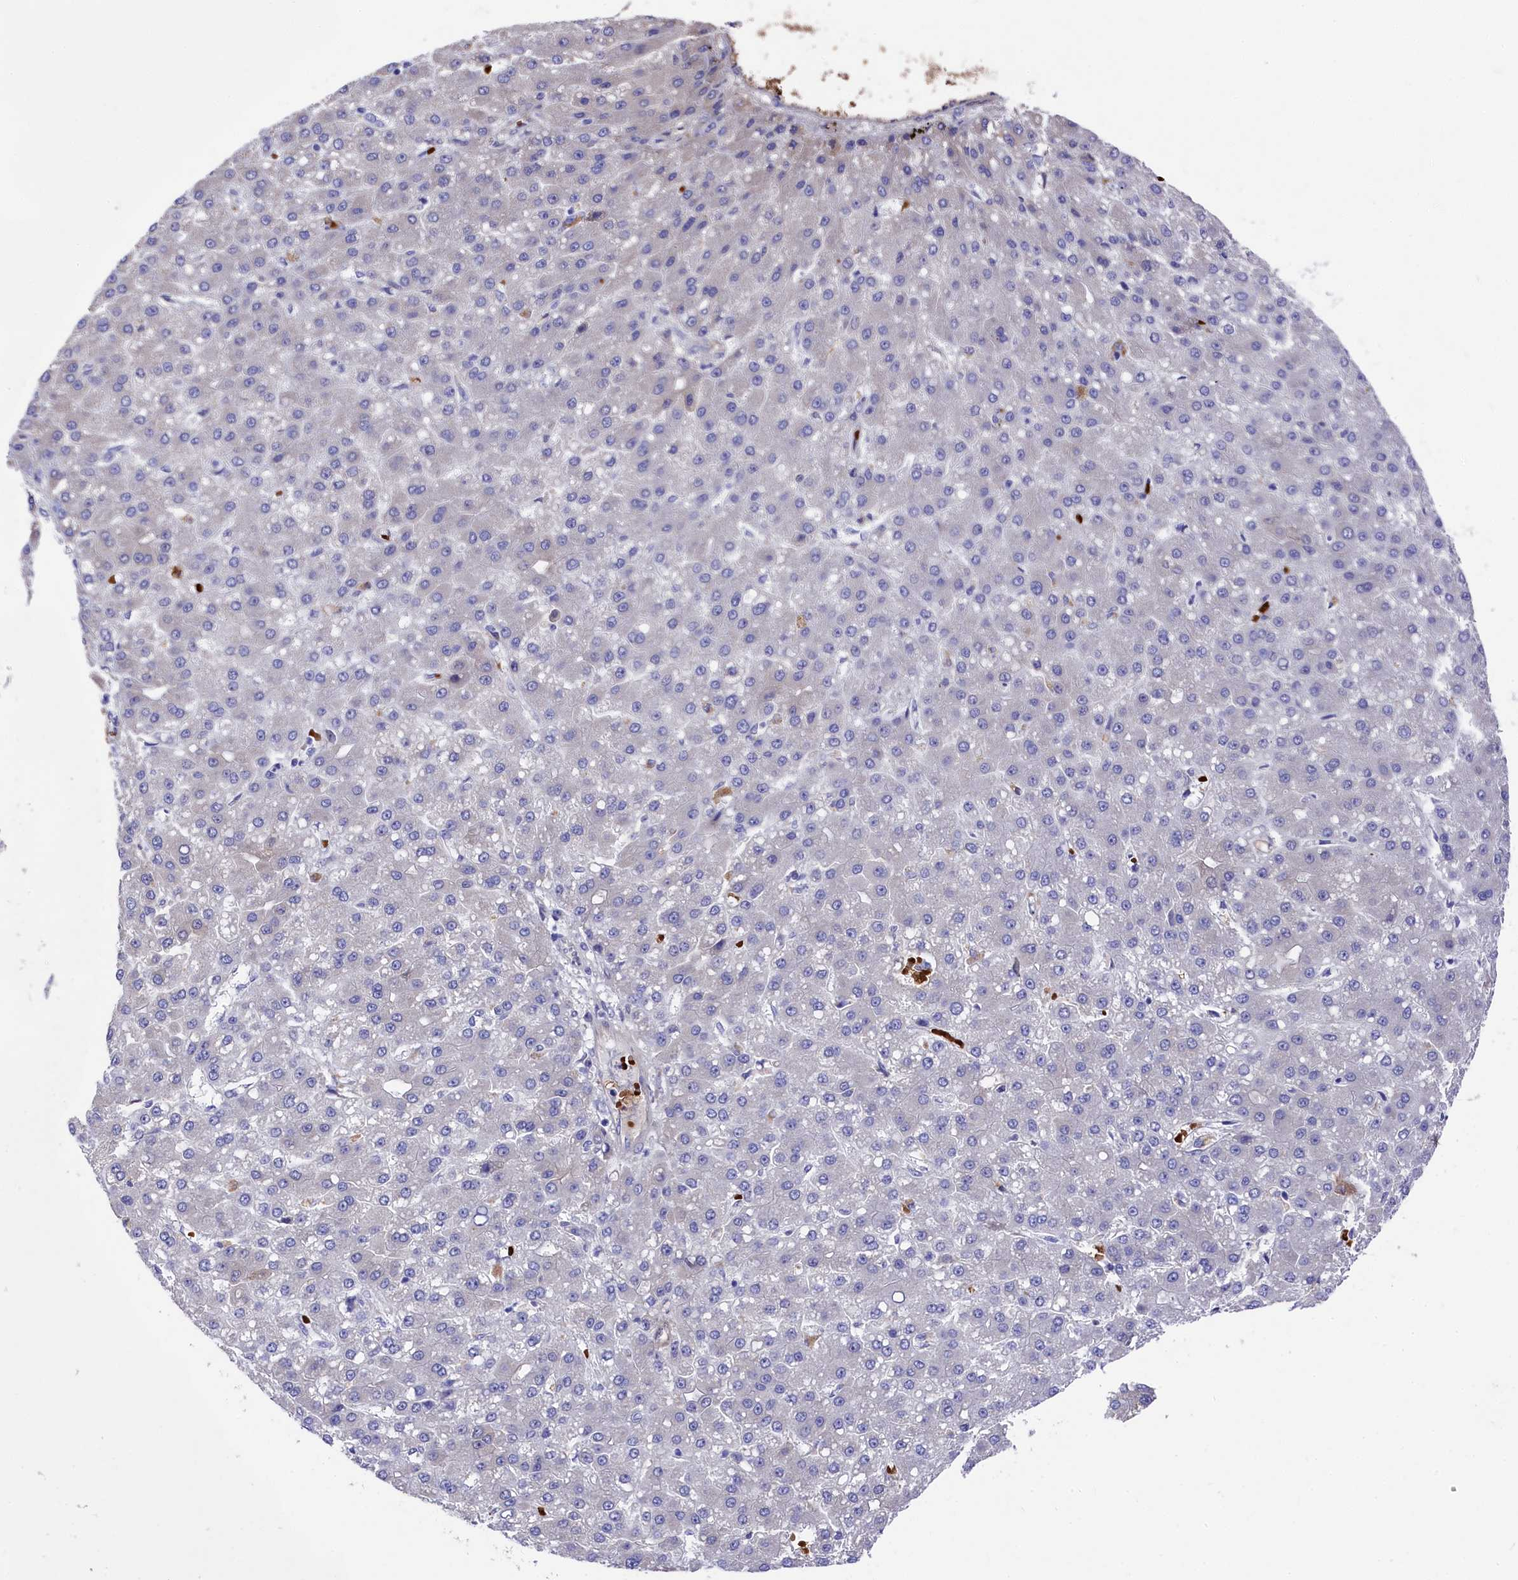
{"staining": {"intensity": "negative", "quantity": "none", "location": "none"}, "tissue": "liver cancer", "cell_type": "Tumor cells", "image_type": "cancer", "snomed": [{"axis": "morphology", "description": "Carcinoma, Hepatocellular, NOS"}, {"axis": "topography", "description": "Liver"}], "caption": "A high-resolution image shows immunohistochemistry staining of liver cancer, which shows no significant expression in tumor cells.", "gene": "LHFPL4", "patient": {"sex": "male", "age": 67}}